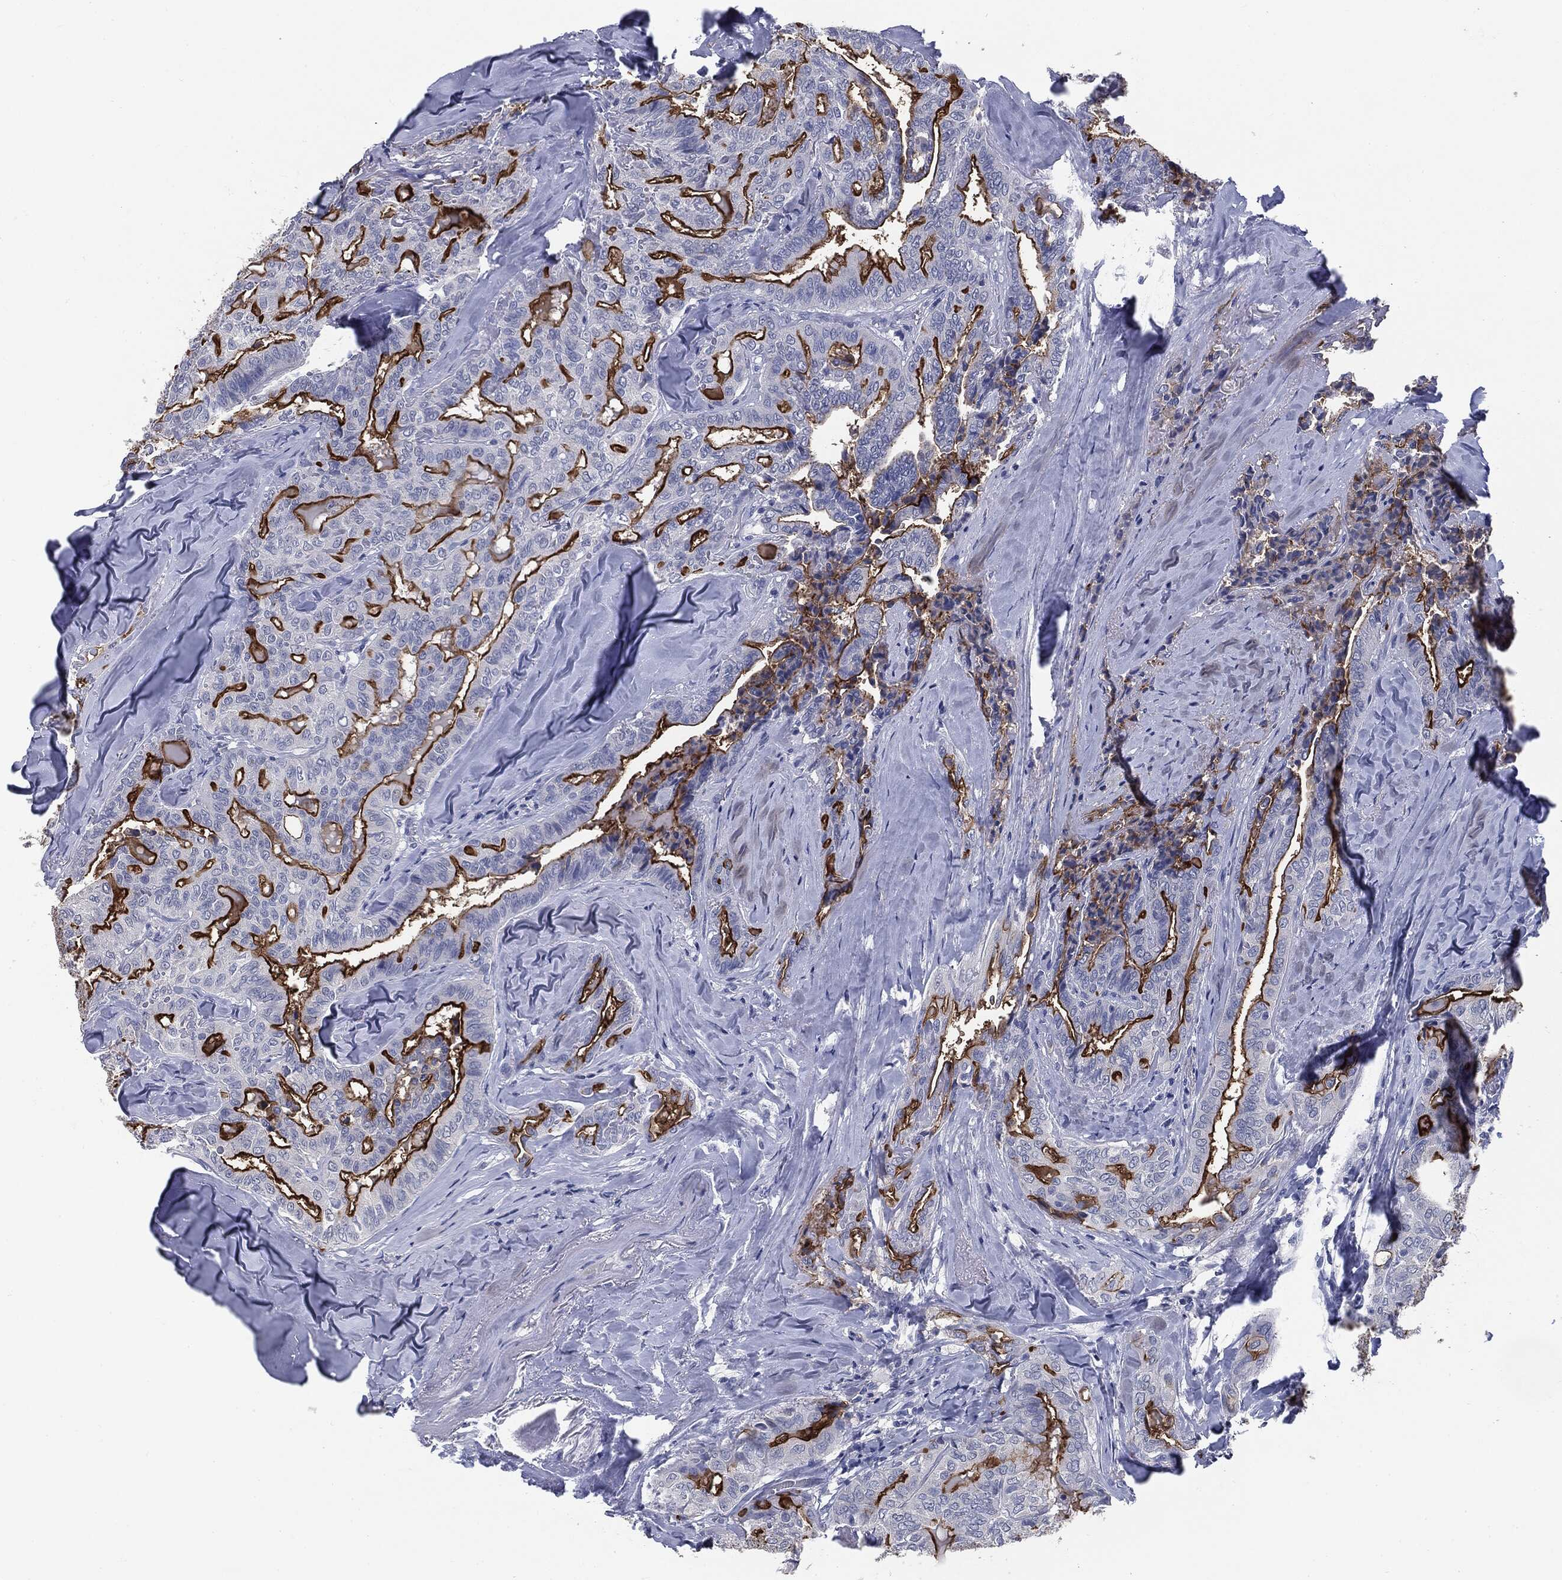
{"staining": {"intensity": "strong", "quantity": "25%-75%", "location": "cytoplasmic/membranous"}, "tissue": "thyroid cancer", "cell_type": "Tumor cells", "image_type": "cancer", "snomed": [{"axis": "morphology", "description": "Papillary adenocarcinoma, NOS"}, {"axis": "topography", "description": "Thyroid gland"}], "caption": "A high amount of strong cytoplasmic/membranous expression is seen in about 25%-75% of tumor cells in thyroid cancer (papillary adenocarcinoma) tissue.", "gene": "MUC1", "patient": {"sex": "female", "age": 68}}